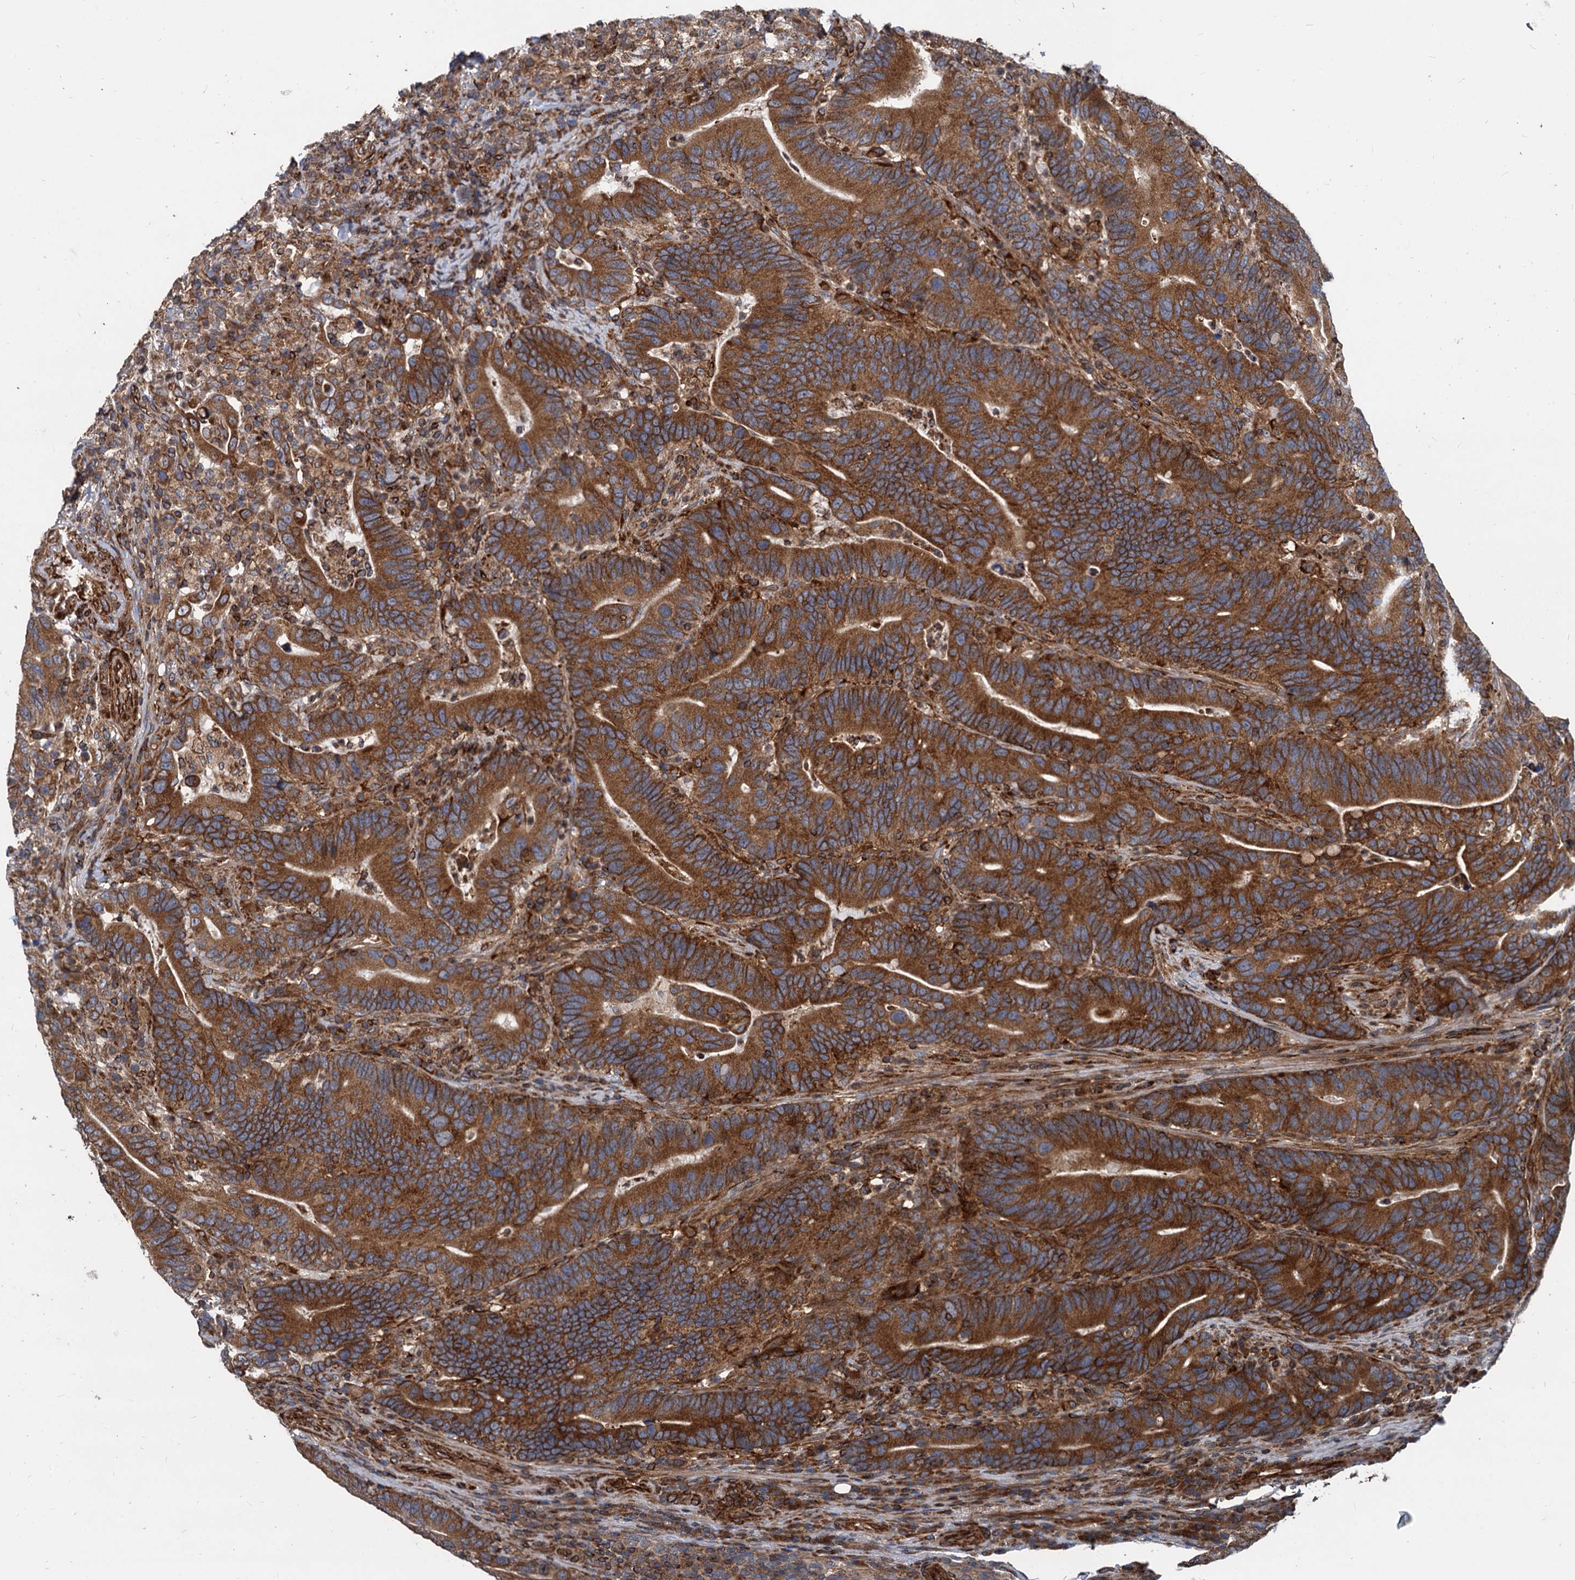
{"staining": {"intensity": "strong", "quantity": ">75%", "location": "cytoplasmic/membranous"}, "tissue": "colorectal cancer", "cell_type": "Tumor cells", "image_type": "cancer", "snomed": [{"axis": "morphology", "description": "Adenocarcinoma, NOS"}, {"axis": "topography", "description": "Colon"}], "caption": "Immunohistochemistry image of neoplastic tissue: human colorectal cancer stained using IHC exhibits high levels of strong protein expression localized specifically in the cytoplasmic/membranous of tumor cells, appearing as a cytoplasmic/membranous brown color.", "gene": "STIM1", "patient": {"sex": "female", "age": 66}}